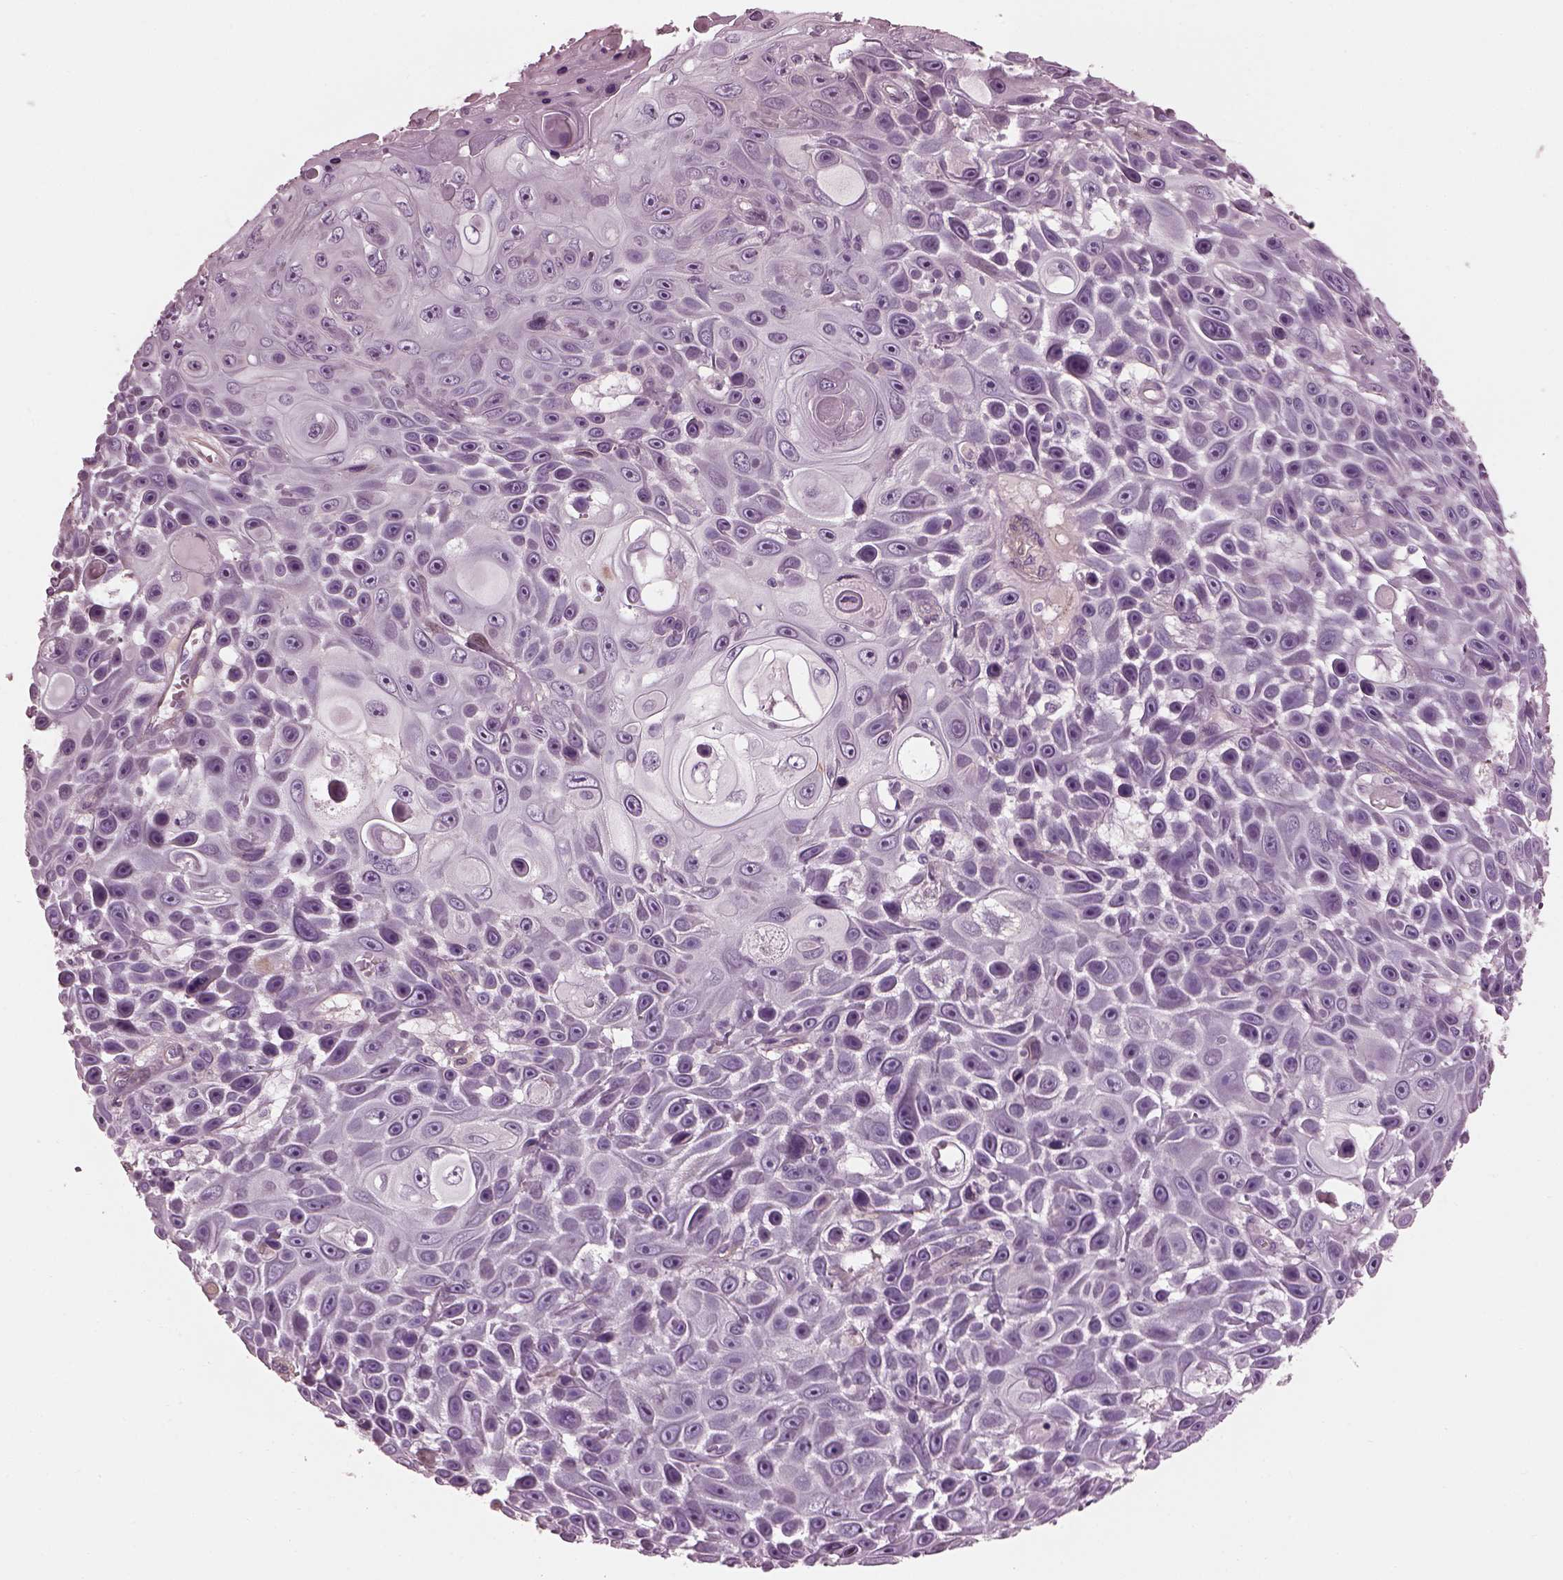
{"staining": {"intensity": "negative", "quantity": "none", "location": "none"}, "tissue": "skin cancer", "cell_type": "Tumor cells", "image_type": "cancer", "snomed": [{"axis": "morphology", "description": "Squamous cell carcinoma, NOS"}, {"axis": "topography", "description": "Skin"}], "caption": "A micrograph of skin cancer (squamous cell carcinoma) stained for a protein shows no brown staining in tumor cells.", "gene": "BFSP1", "patient": {"sex": "male", "age": 82}}